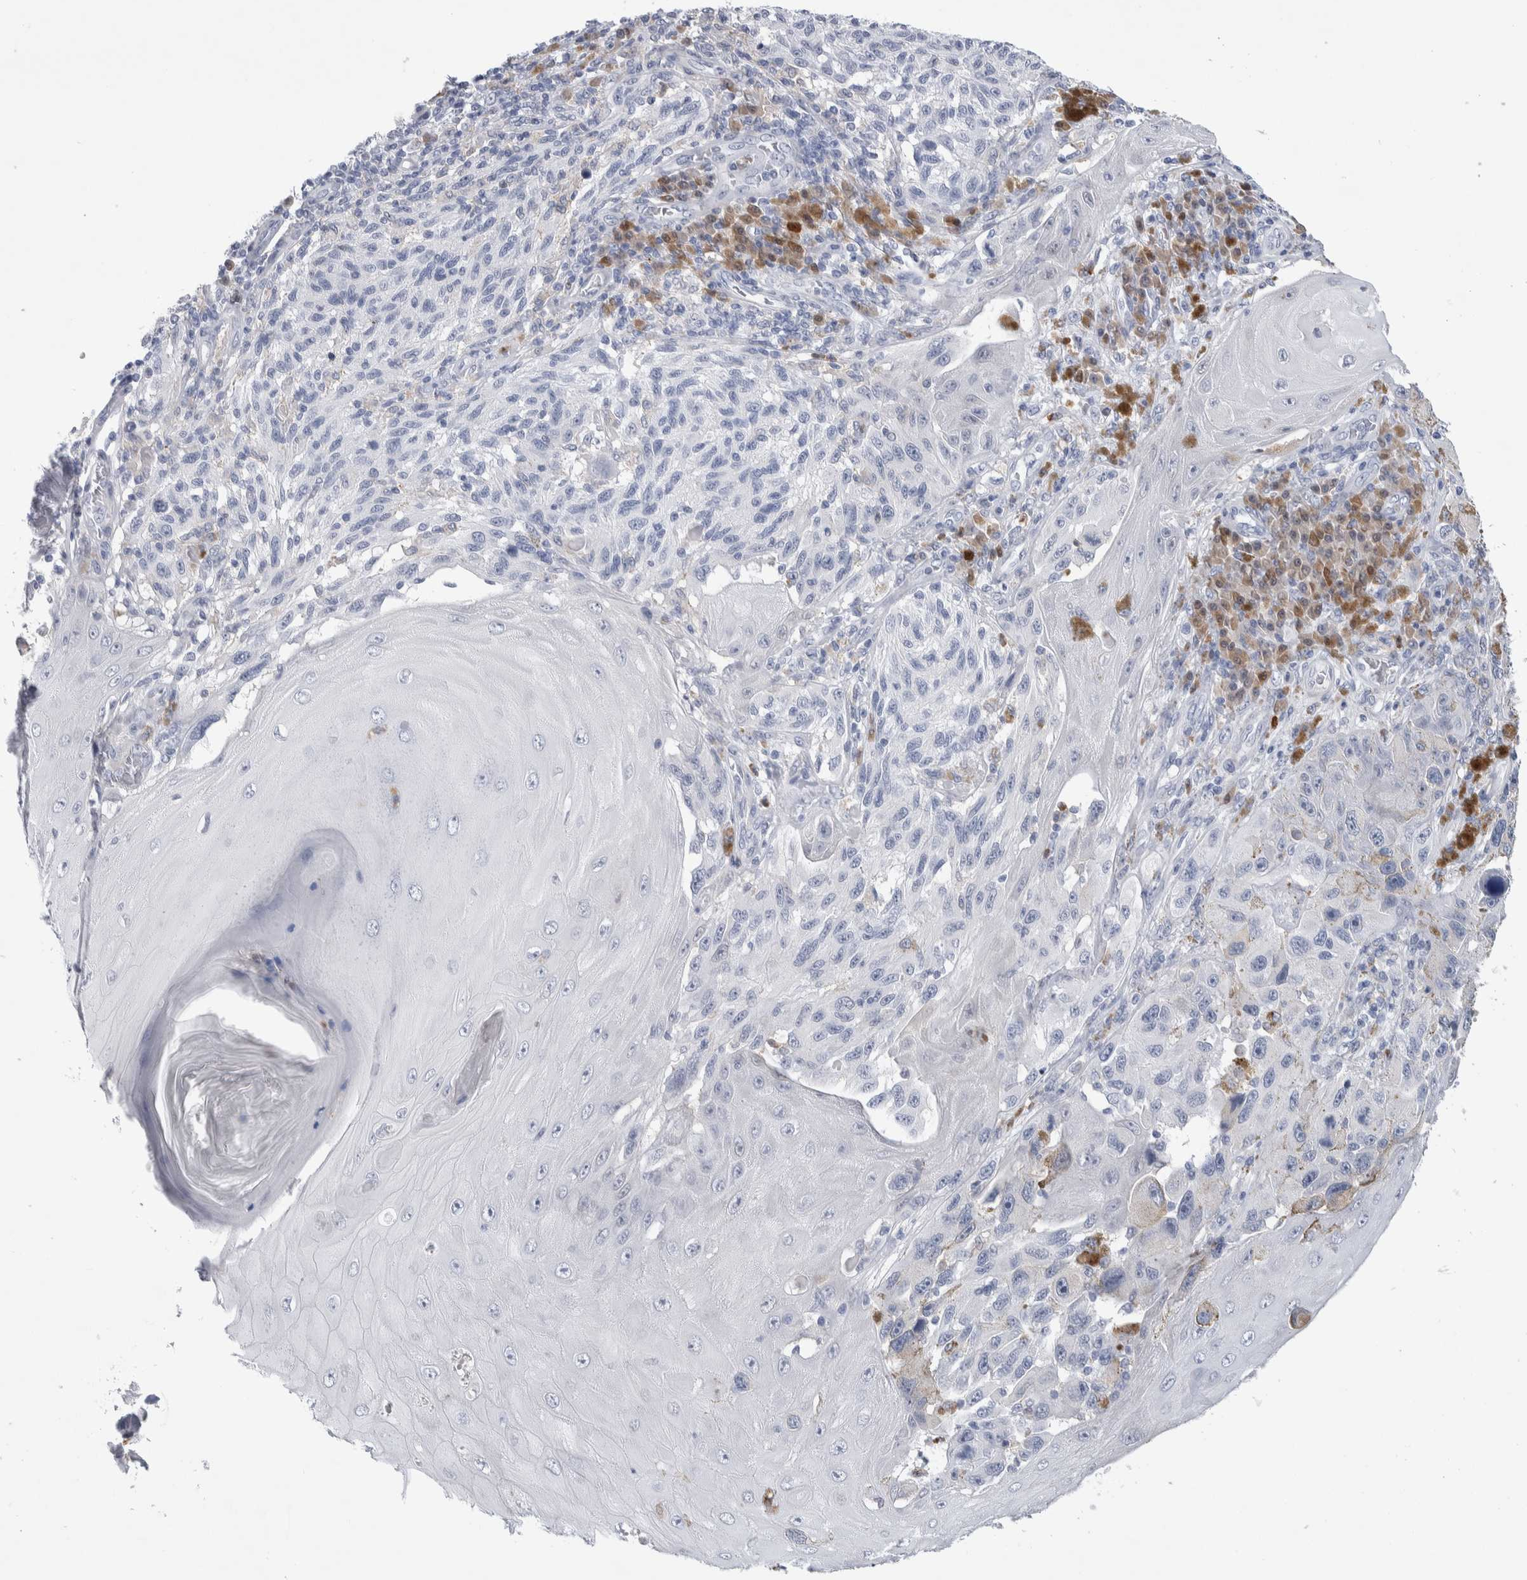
{"staining": {"intensity": "moderate", "quantity": "<25%", "location": "cytoplasmic/membranous"}, "tissue": "melanoma", "cell_type": "Tumor cells", "image_type": "cancer", "snomed": [{"axis": "morphology", "description": "Malignant melanoma, NOS"}, {"axis": "topography", "description": "Skin"}], "caption": "A high-resolution photomicrograph shows immunohistochemistry staining of melanoma, which exhibits moderate cytoplasmic/membranous positivity in approximately <25% of tumor cells.", "gene": "LURAP1L", "patient": {"sex": "female", "age": 73}}